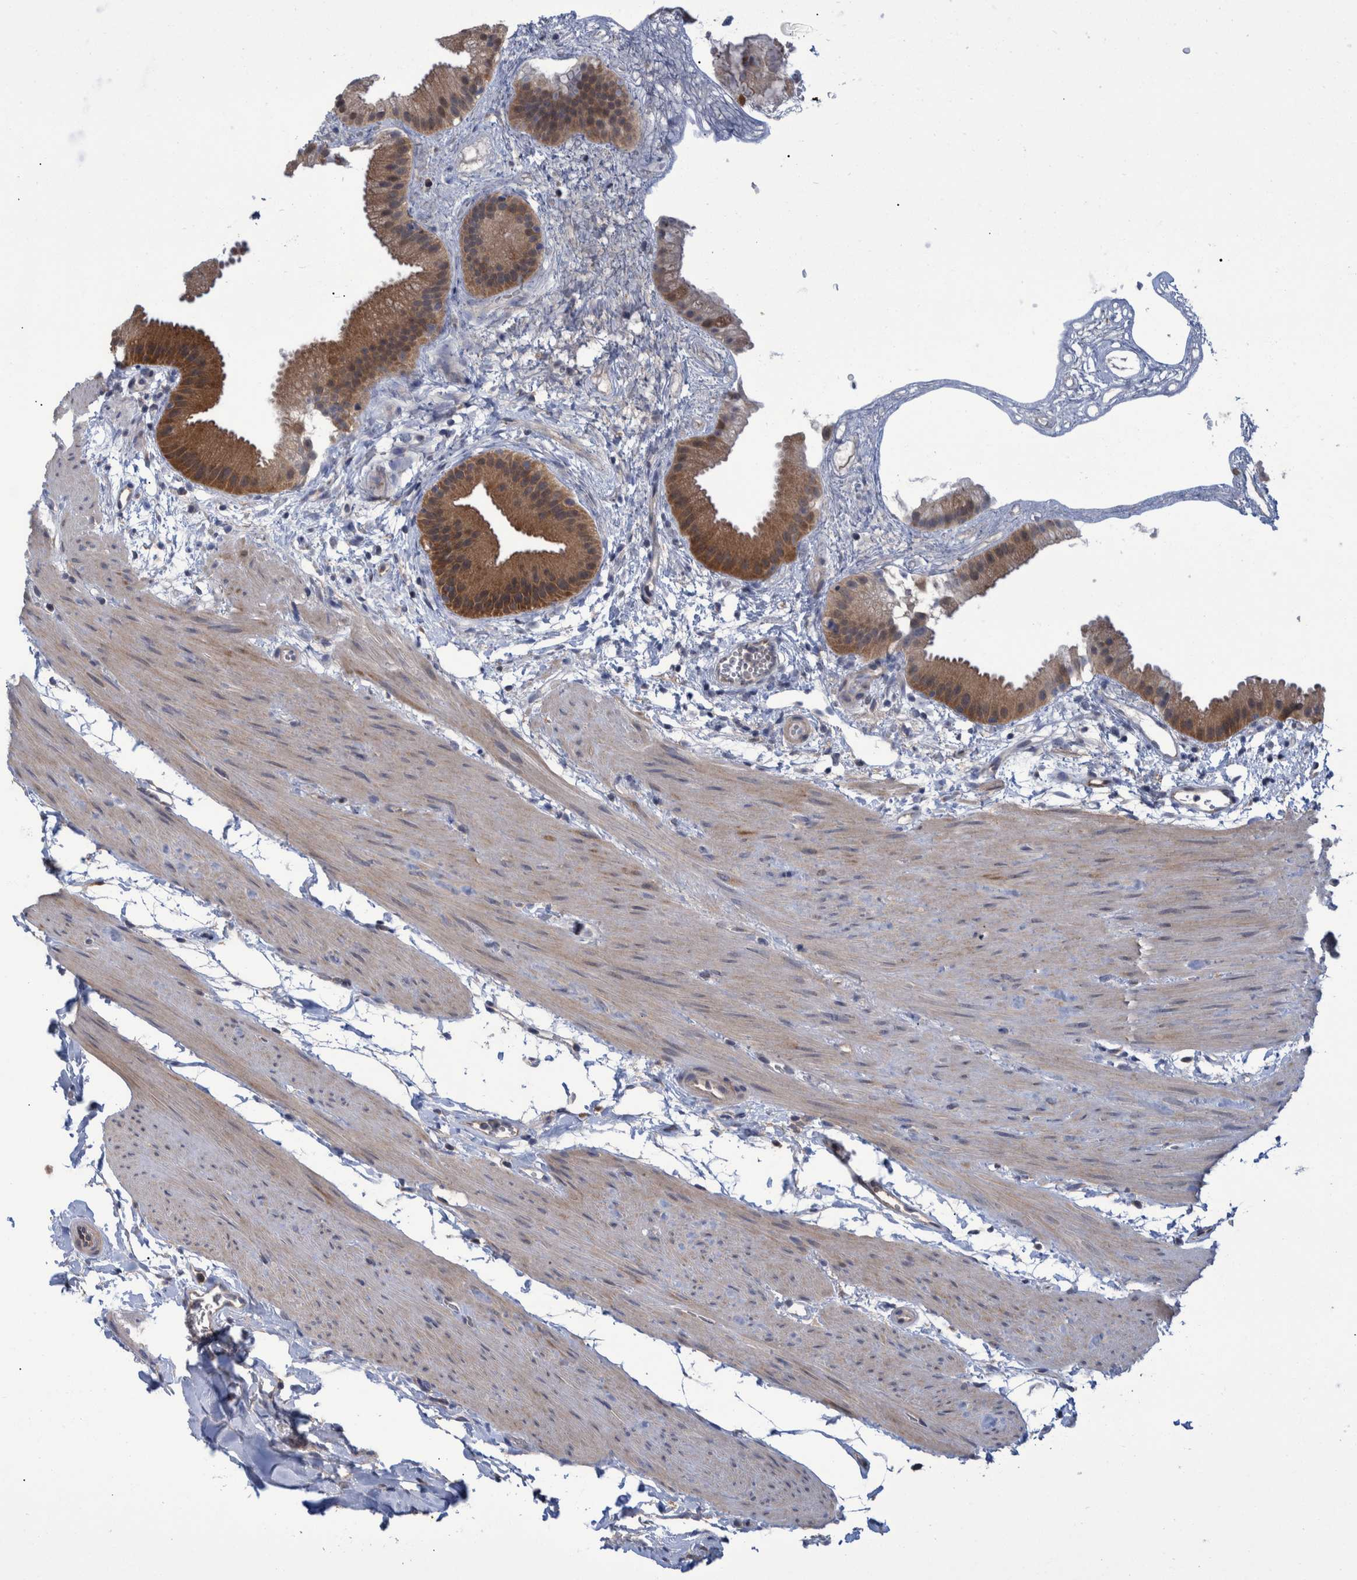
{"staining": {"intensity": "strong", "quantity": ">75%", "location": "cytoplasmic/membranous"}, "tissue": "gallbladder", "cell_type": "Glandular cells", "image_type": "normal", "snomed": [{"axis": "morphology", "description": "Normal tissue, NOS"}, {"axis": "topography", "description": "Gallbladder"}], "caption": "Immunohistochemical staining of normal gallbladder demonstrates high levels of strong cytoplasmic/membranous positivity in about >75% of glandular cells. (Stains: DAB in brown, nuclei in blue, Microscopy: brightfield microscopy at high magnification).", "gene": "PCYT2", "patient": {"sex": "female", "age": 64}}